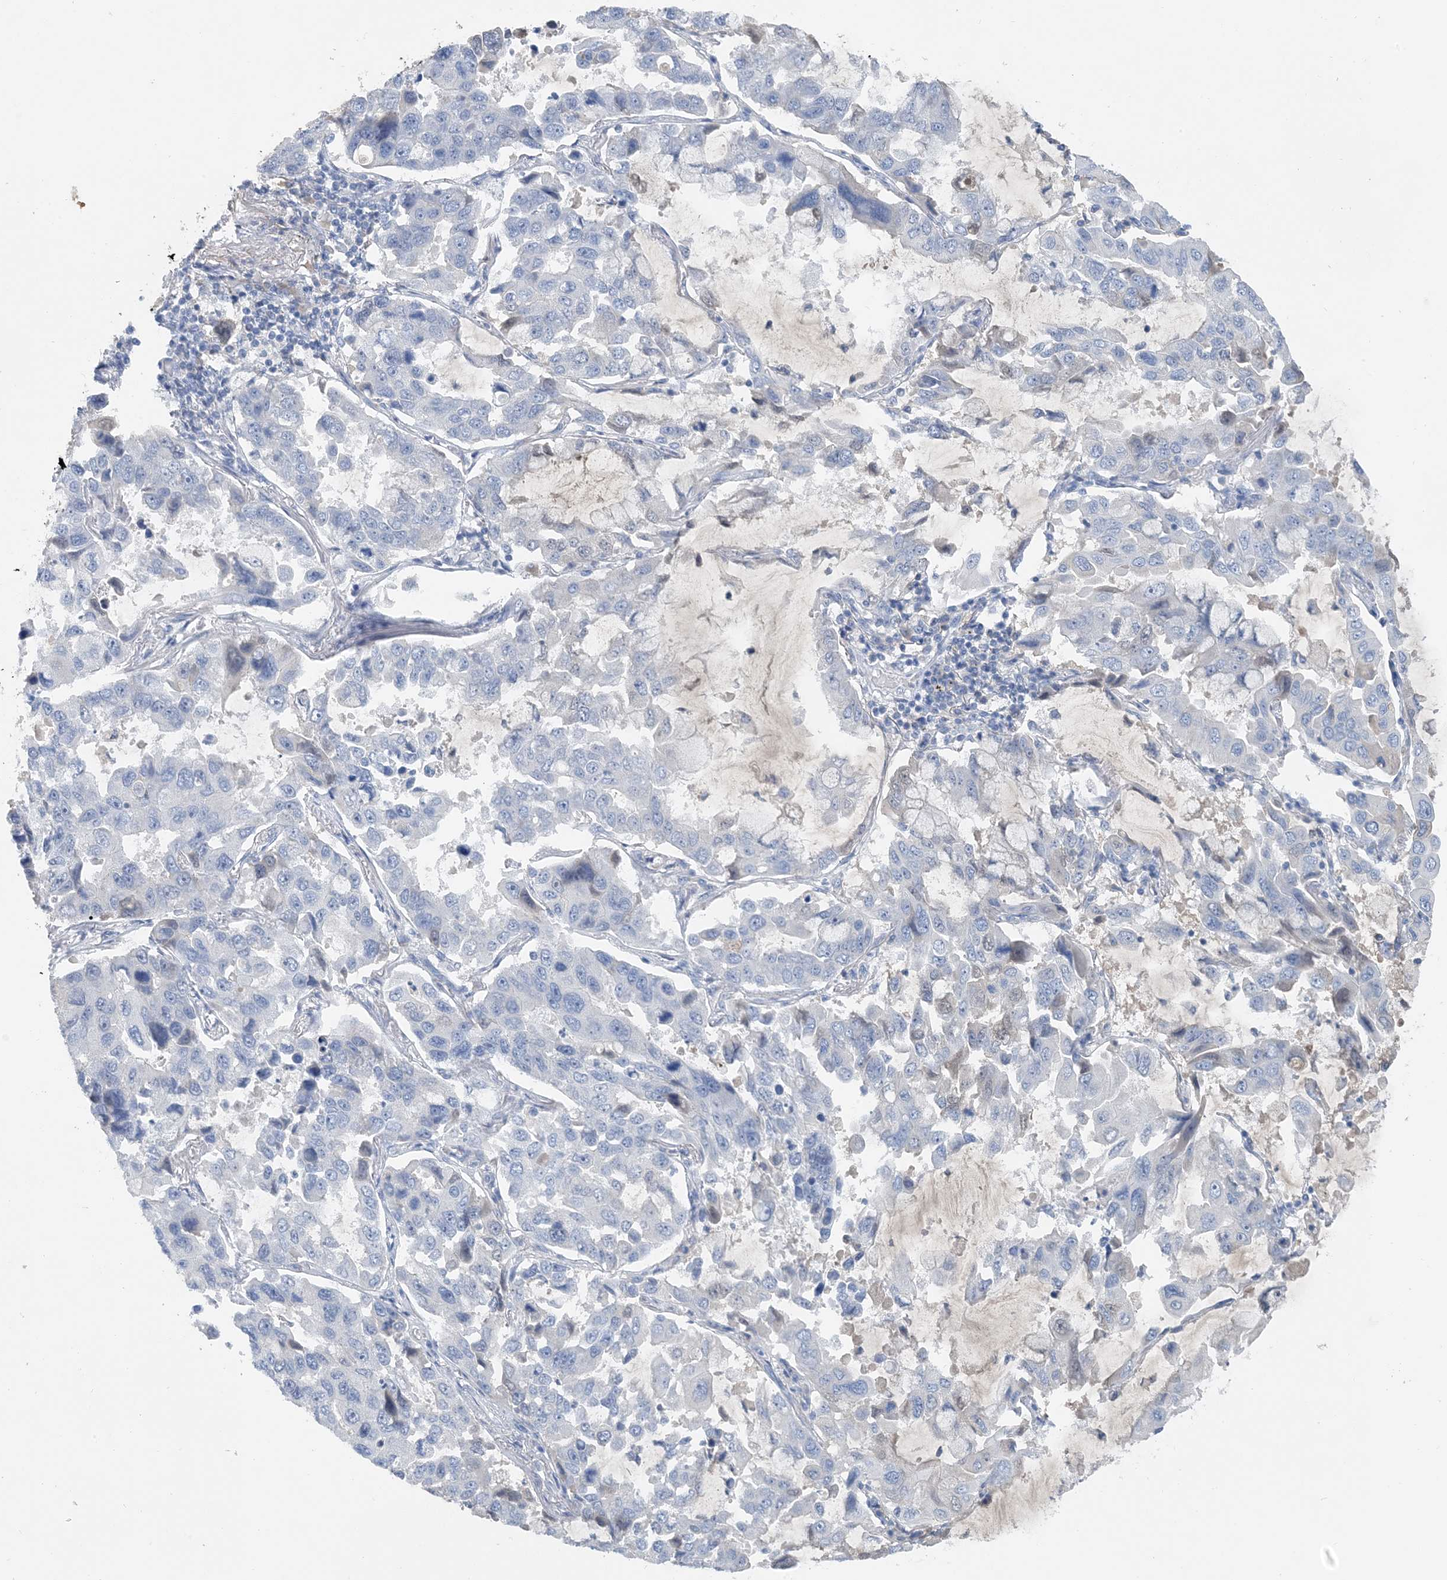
{"staining": {"intensity": "negative", "quantity": "none", "location": "none"}, "tissue": "lung cancer", "cell_type": "Tumor cells", "image_type": "cancer", "snomed": [{"axis": "morphology", "description": "Adenocarcinoma, NOS"}, {"axis": "topography", "description": "Lung"}], "caption": "The IHC histopathology image has no significant positivity in tumor cells of adenocarcinoma (lung) tissue.", "gene": "CTRL", "patient": {"sex": "male", "age": 64}}